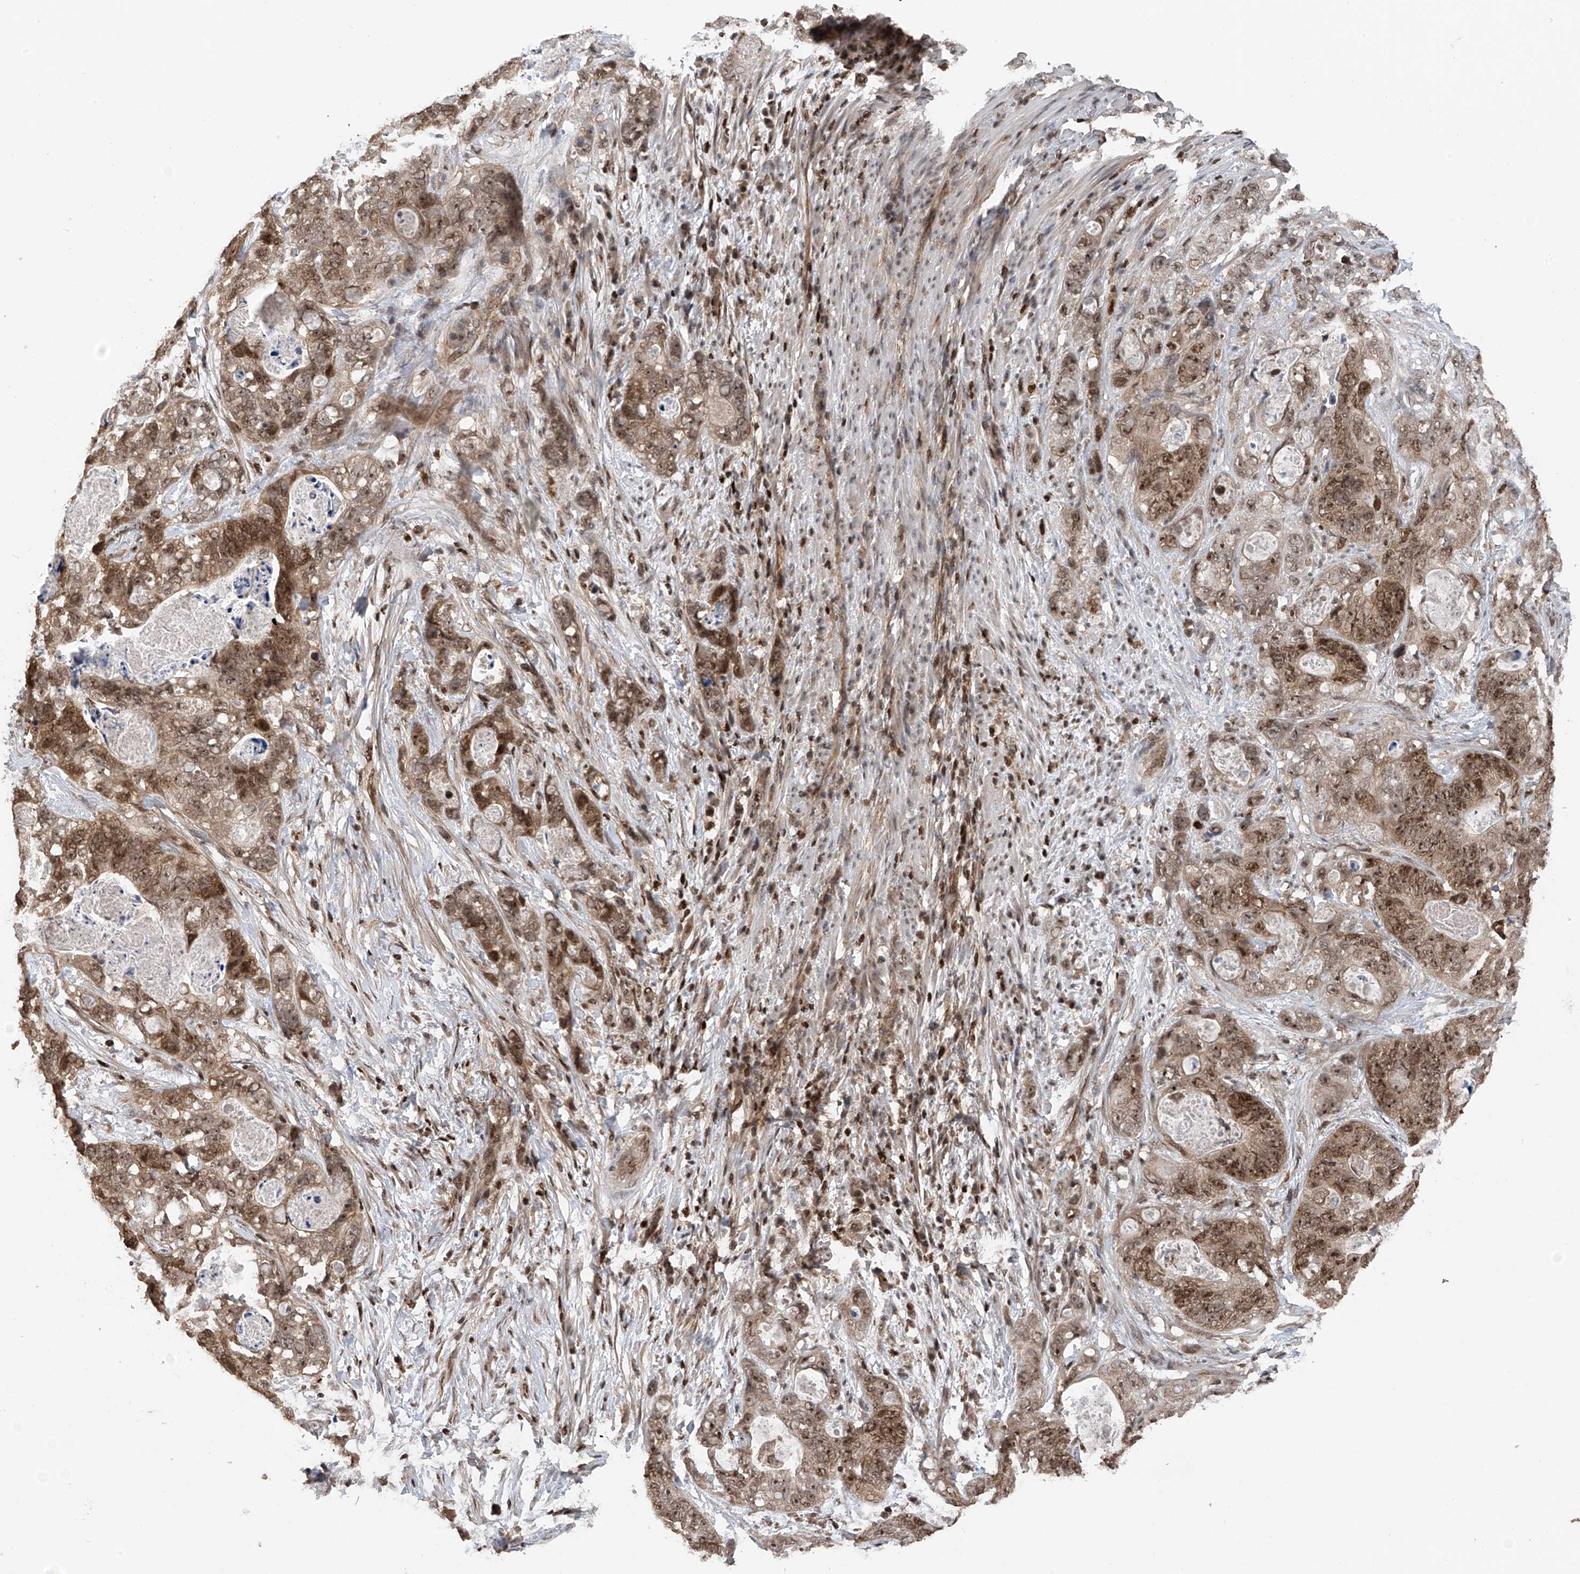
{"staining": {"intensity": "moderate", "quantity": ">75%", "location": "cytoplasmic/membranous,nuclear"}, "tissue": "stomach cancer", "cell_type": "Tumor cells", "image_type": "cancer", "snomed": [{"axis": "morphology", "description": "Adenocarcinoma, NOS"}, {"axis": "topography", "description": "Stomach"}], "caption": "Immunohistochemical staining of human stomach cancer (adenocarcinoma) displays medium levels of moderate cytoplasmic/membranous and nuclear expression in about >75% of tumor cells. Nuclei are stained in blue.", "gene": "DNAJC9", "patient": {"sex": "female", "age": 89}}